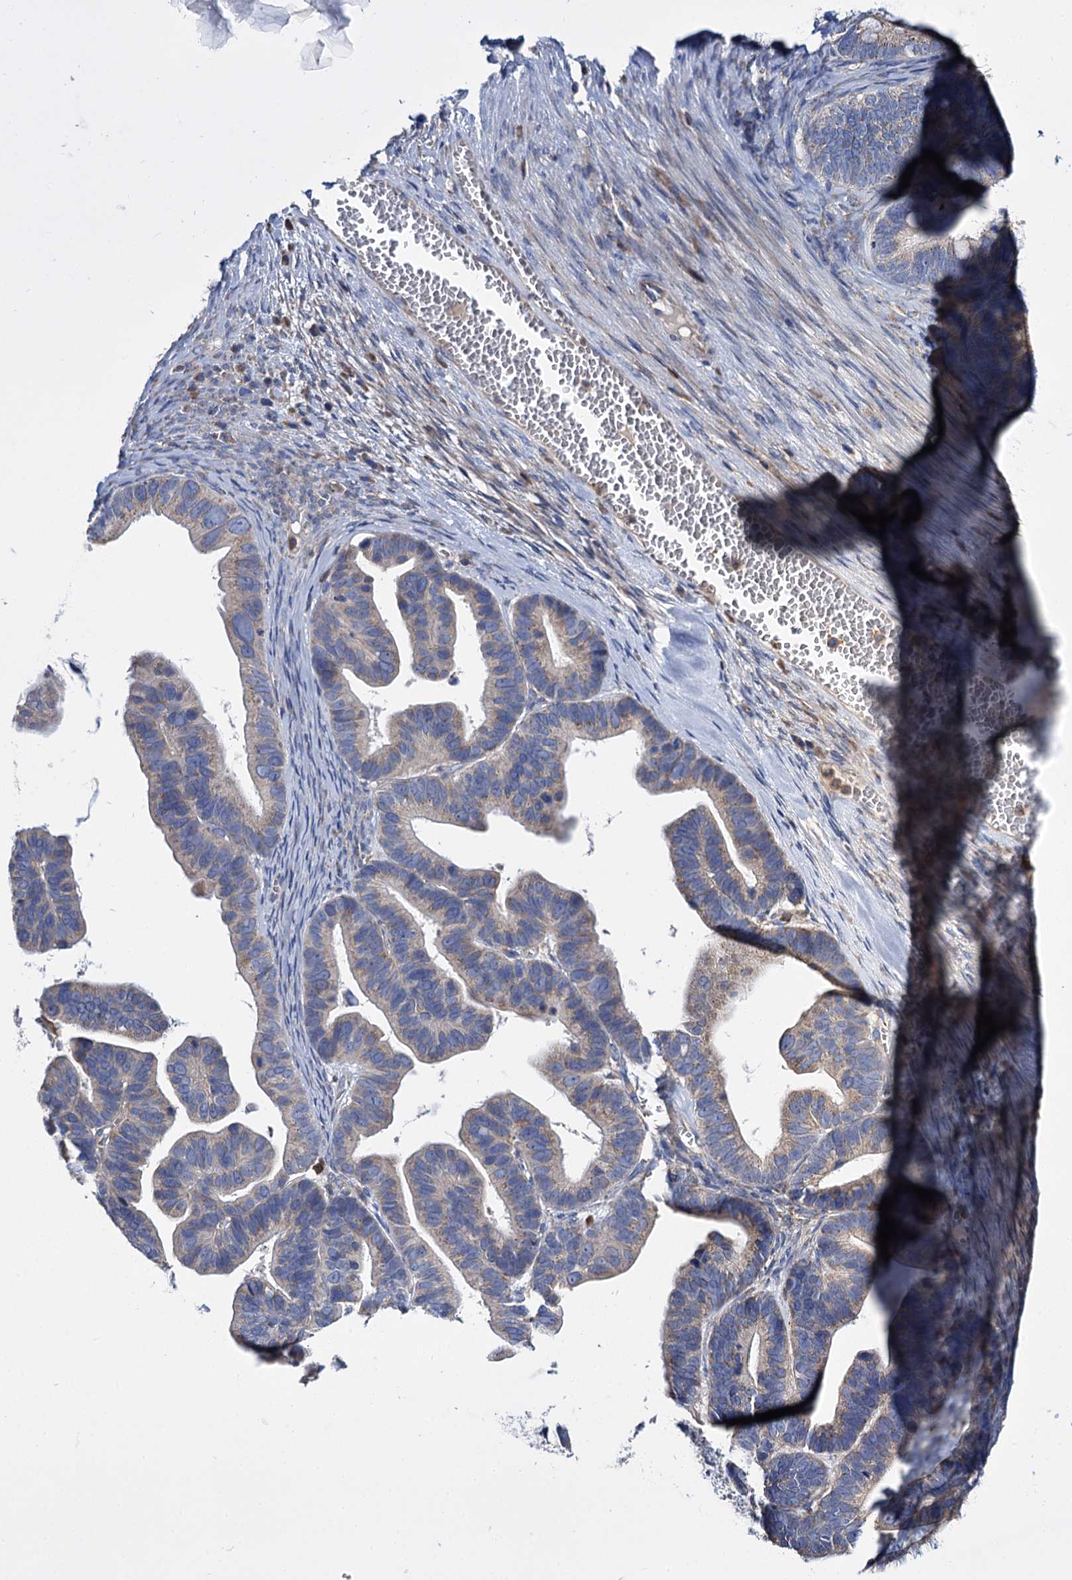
{"staining": {"intensity": "weak", "quantity": ">75%", "location": "cytoplasmic/membranous"}, "tissue": "ovarian cancer", "cell_type": "Tumor cells", "image_type": "cancer", "snomed": [{"axis": "morphology", "description": "Cystadenocarcinoma, serous, NOS"}, {"axis": "topography", "description": "Ovary"}], "caption": "IHC staining of ovarian cancer, which displays low levels of weak cytoplasmic/membranous expression in approximately >75% of tumor cells indicating weak cytoplasmic/membranous protein expression. The staining was performed using DAB (3,3'-diaminobenzidine) (brown) for protein detection and nuclei were counterstained in hematoxylin (blue).", "gene": "UBASH3B", "patient": {"sex": "female", "age": 56}}